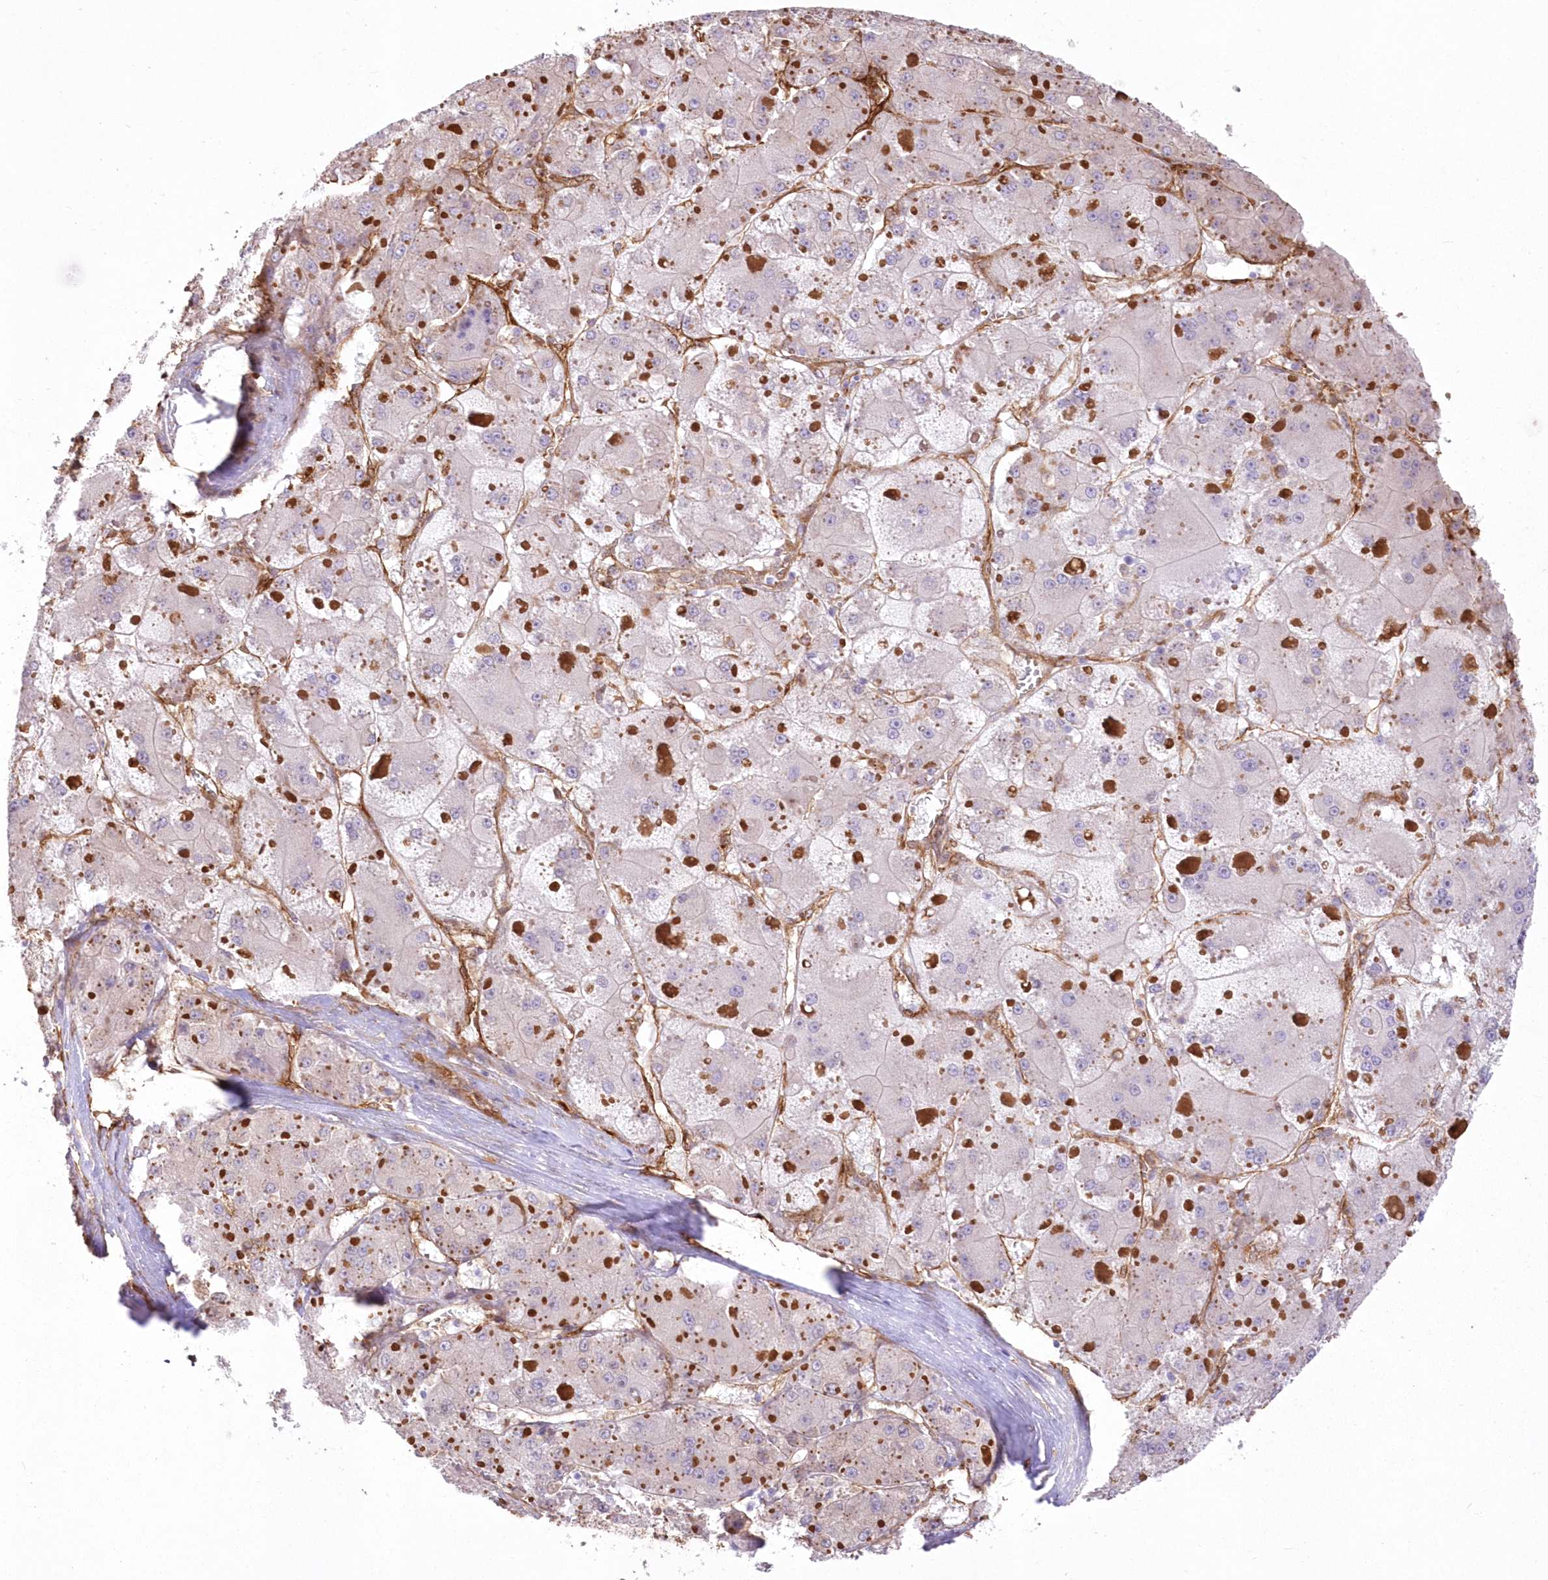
{"staining": {"intensity": "moderate", "quantity": "<25%", "location": "cytoplasmic/membranous"}, "tissue": "liver cancer", "cell_type": "Tumor cells", "image_type": "cancer", "snomed": [{"axis": "morphology", "description": "Carcinoma, Hepatocellular, NOS"}, {"axis": "topography", "description": "Liver"}], "caption": "Hepatocellular carcinoma (liver) stained for a protein (brown) reveals moderate cytoplasmic/membranous positive positivity in about <25% of tumor cells.", "gene": "SH3PXD2B", "patient": {"sex": "female", "age": 73}}